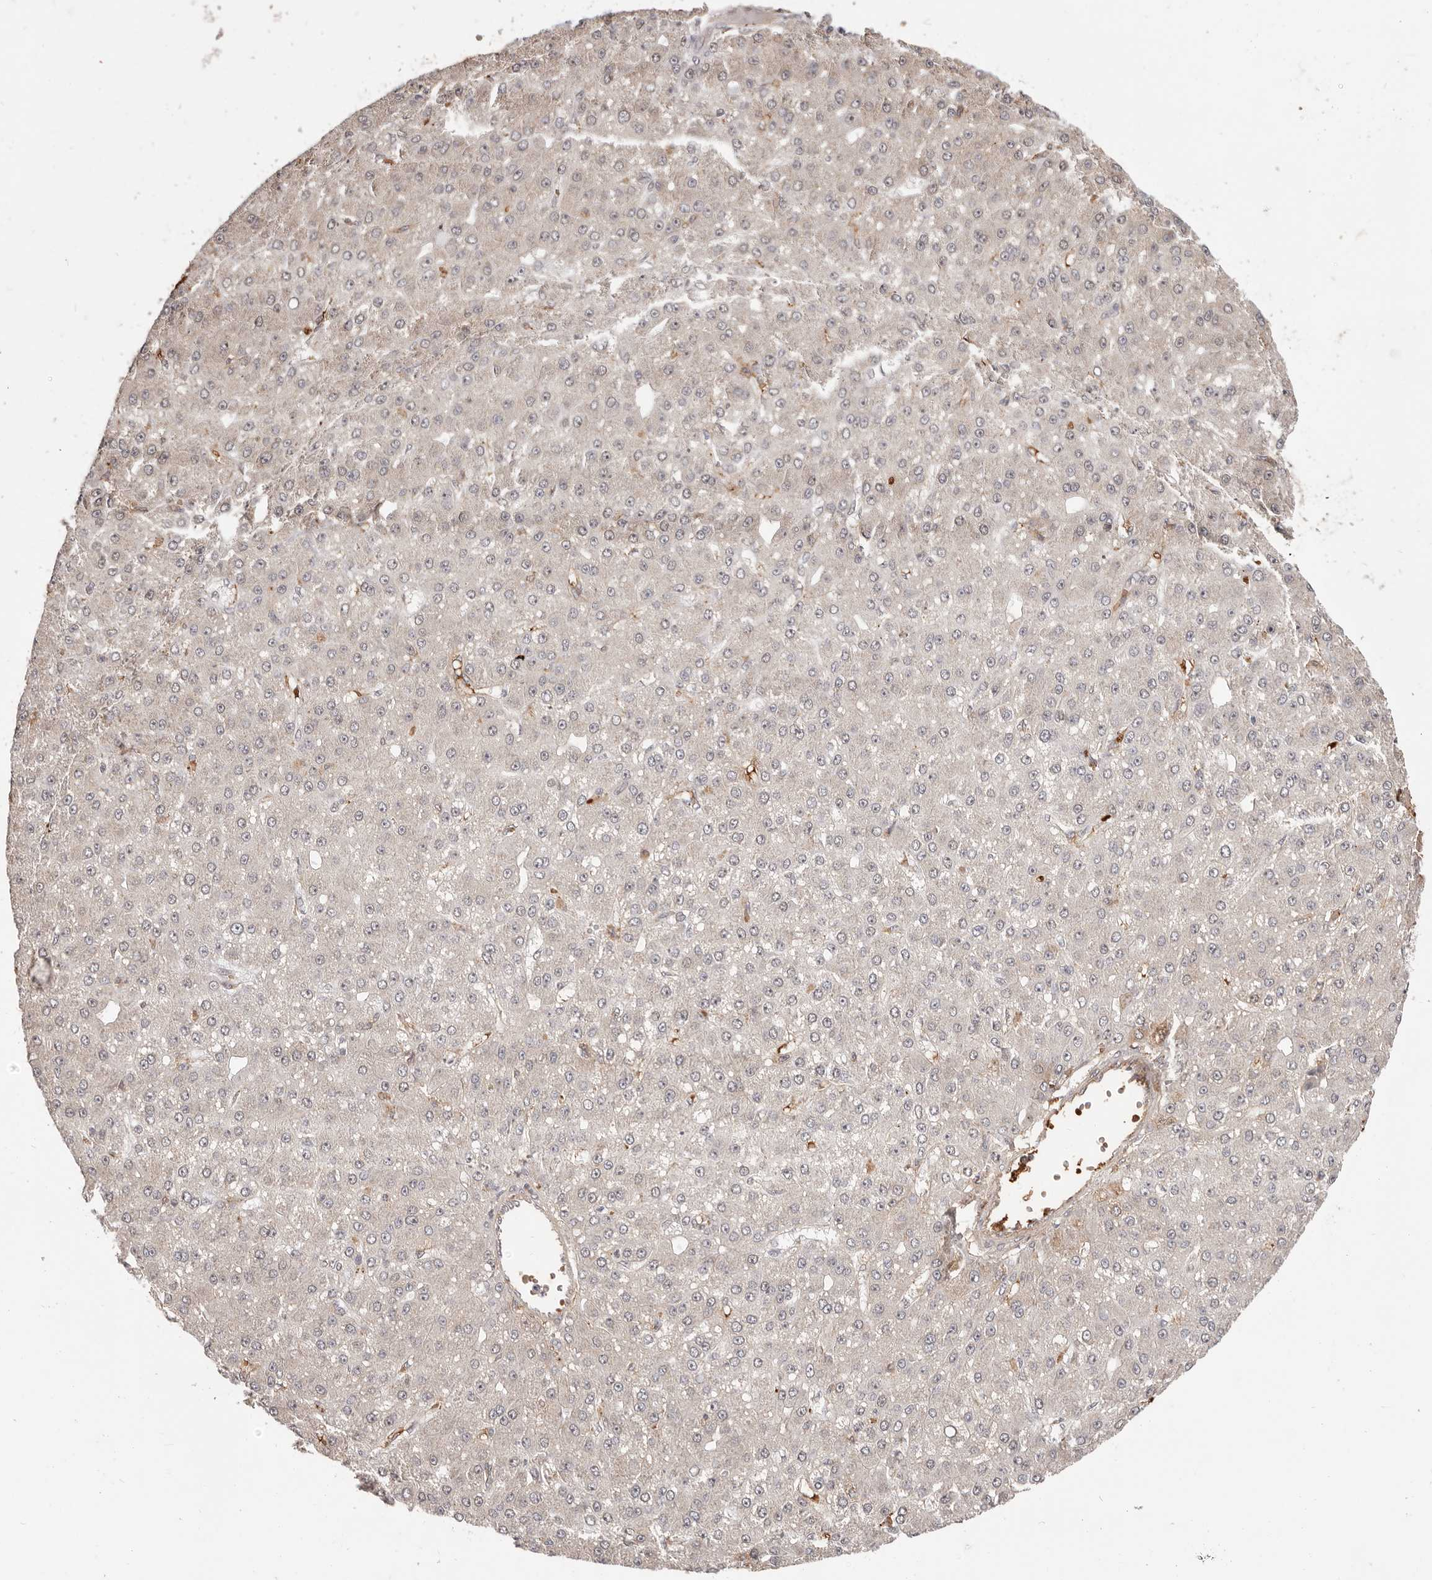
{"staining": {"intensity": "negative", "quantity": "none", "location": "none"}, "tissue": "liver cancer", "cell_type": "Tumor cells", "image_type": "cancer", "snomed": [{"axis": "morphology", "description": "Carcinoma, Hepatocellular, NOS"}, {"axis": "topography", "description": "Liver"}], "caption": "DAB immunohistochemical staining of liver hepatocellular carcinoma shows no significant staining in tumor cells.", "gene": "NCOA3", "patient": {"sex": "male", "age": 67}}